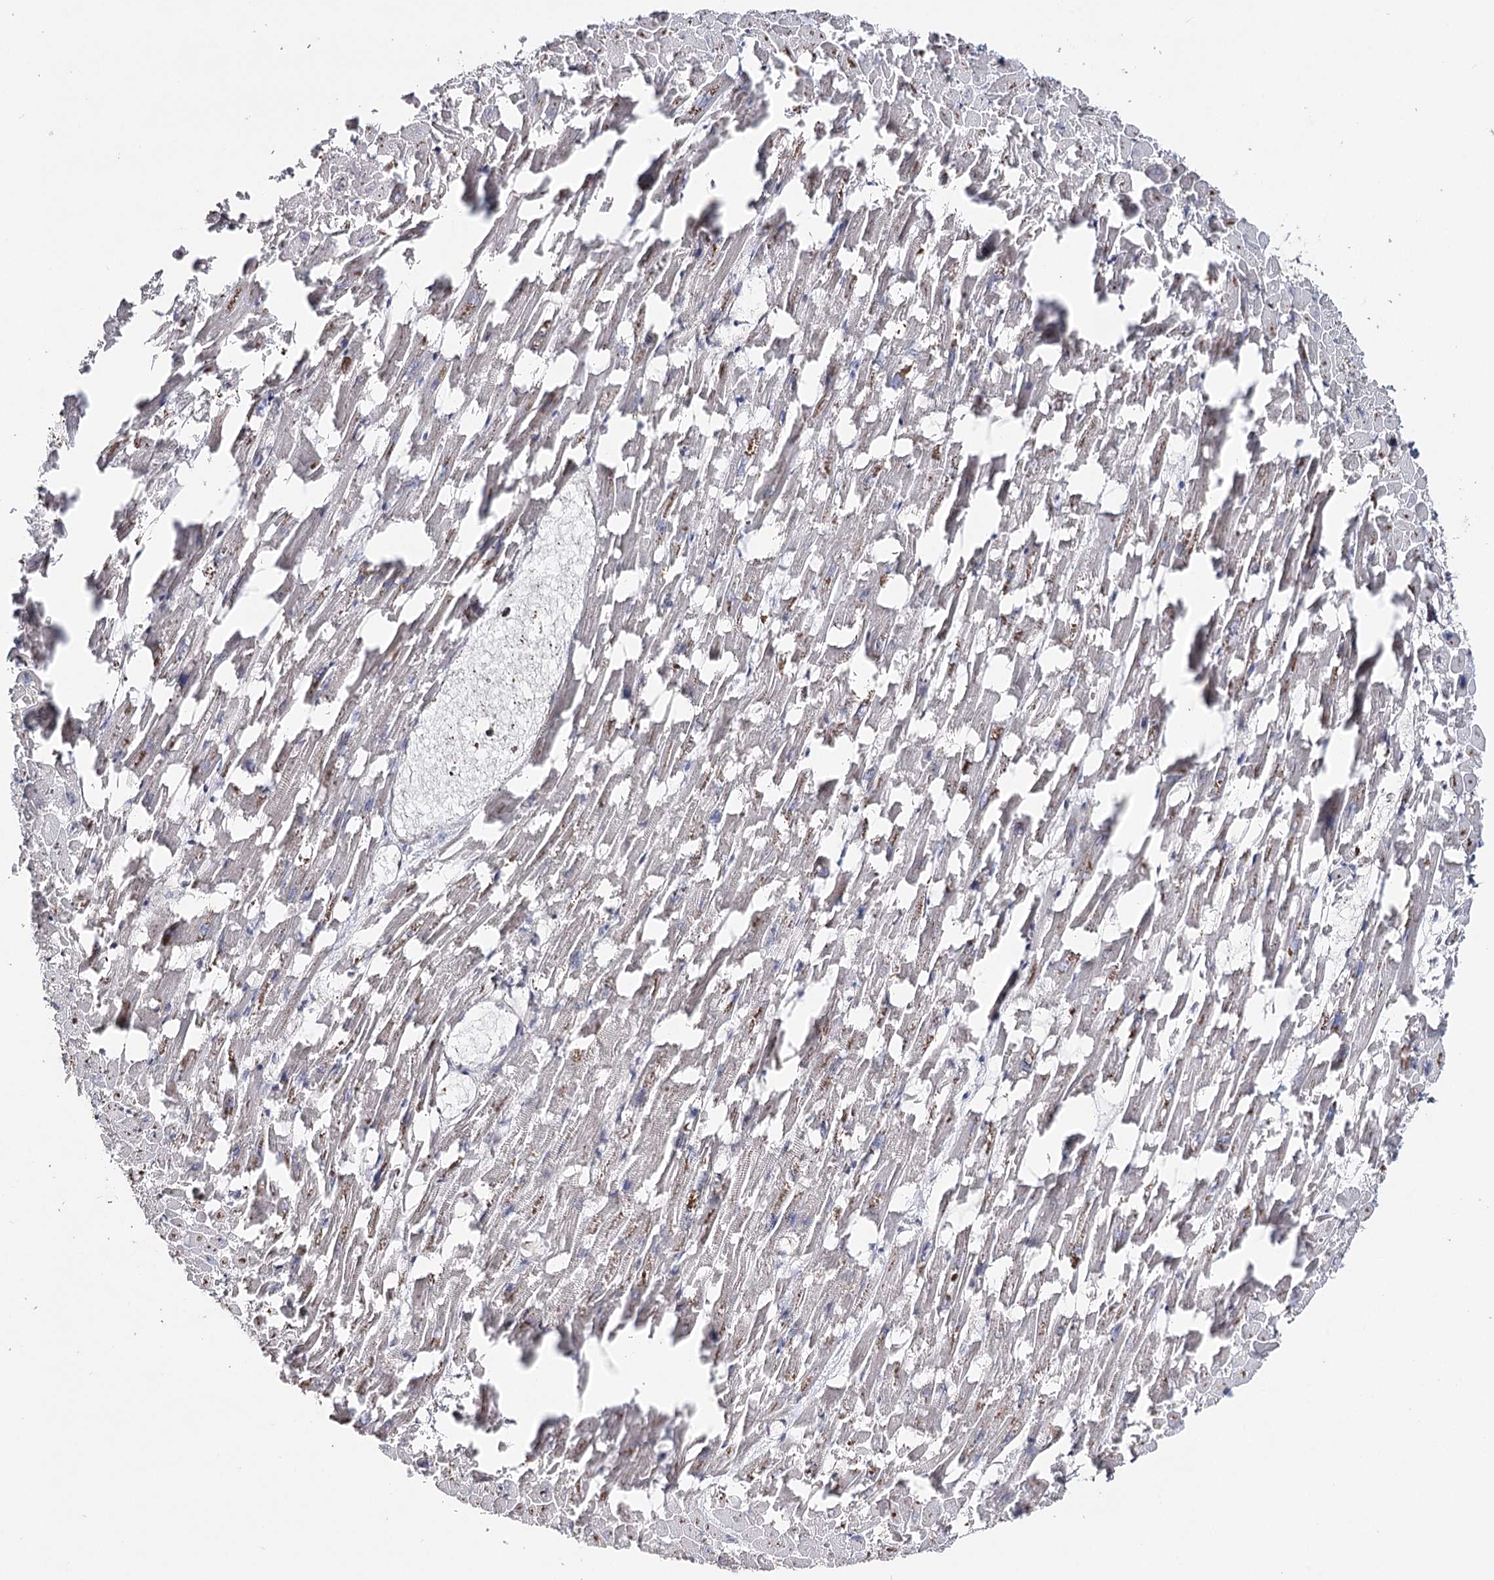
{"staining": {"intensity": "weak", "quantity": "<25%", "location": "cytoplasmic/membranous"}, "tissue": "heart muscle", "cell_type": "Cardiomyocytes", "image_type": "normal", "snomed": [{"axis": "morphology", "description": "Normal tissue, NOS"}, {"axis": "topography", "description": "Heart"}], "caption": "Immunohistochemistry image of normal heart muscle: heart muscle stained with DAB (3,3'-diaminobenzidine) exhibits no significant protein expression in cardiomyocytes.", "gene": "HSD11B2", "patient": {"sex": "female", "age": 64}}